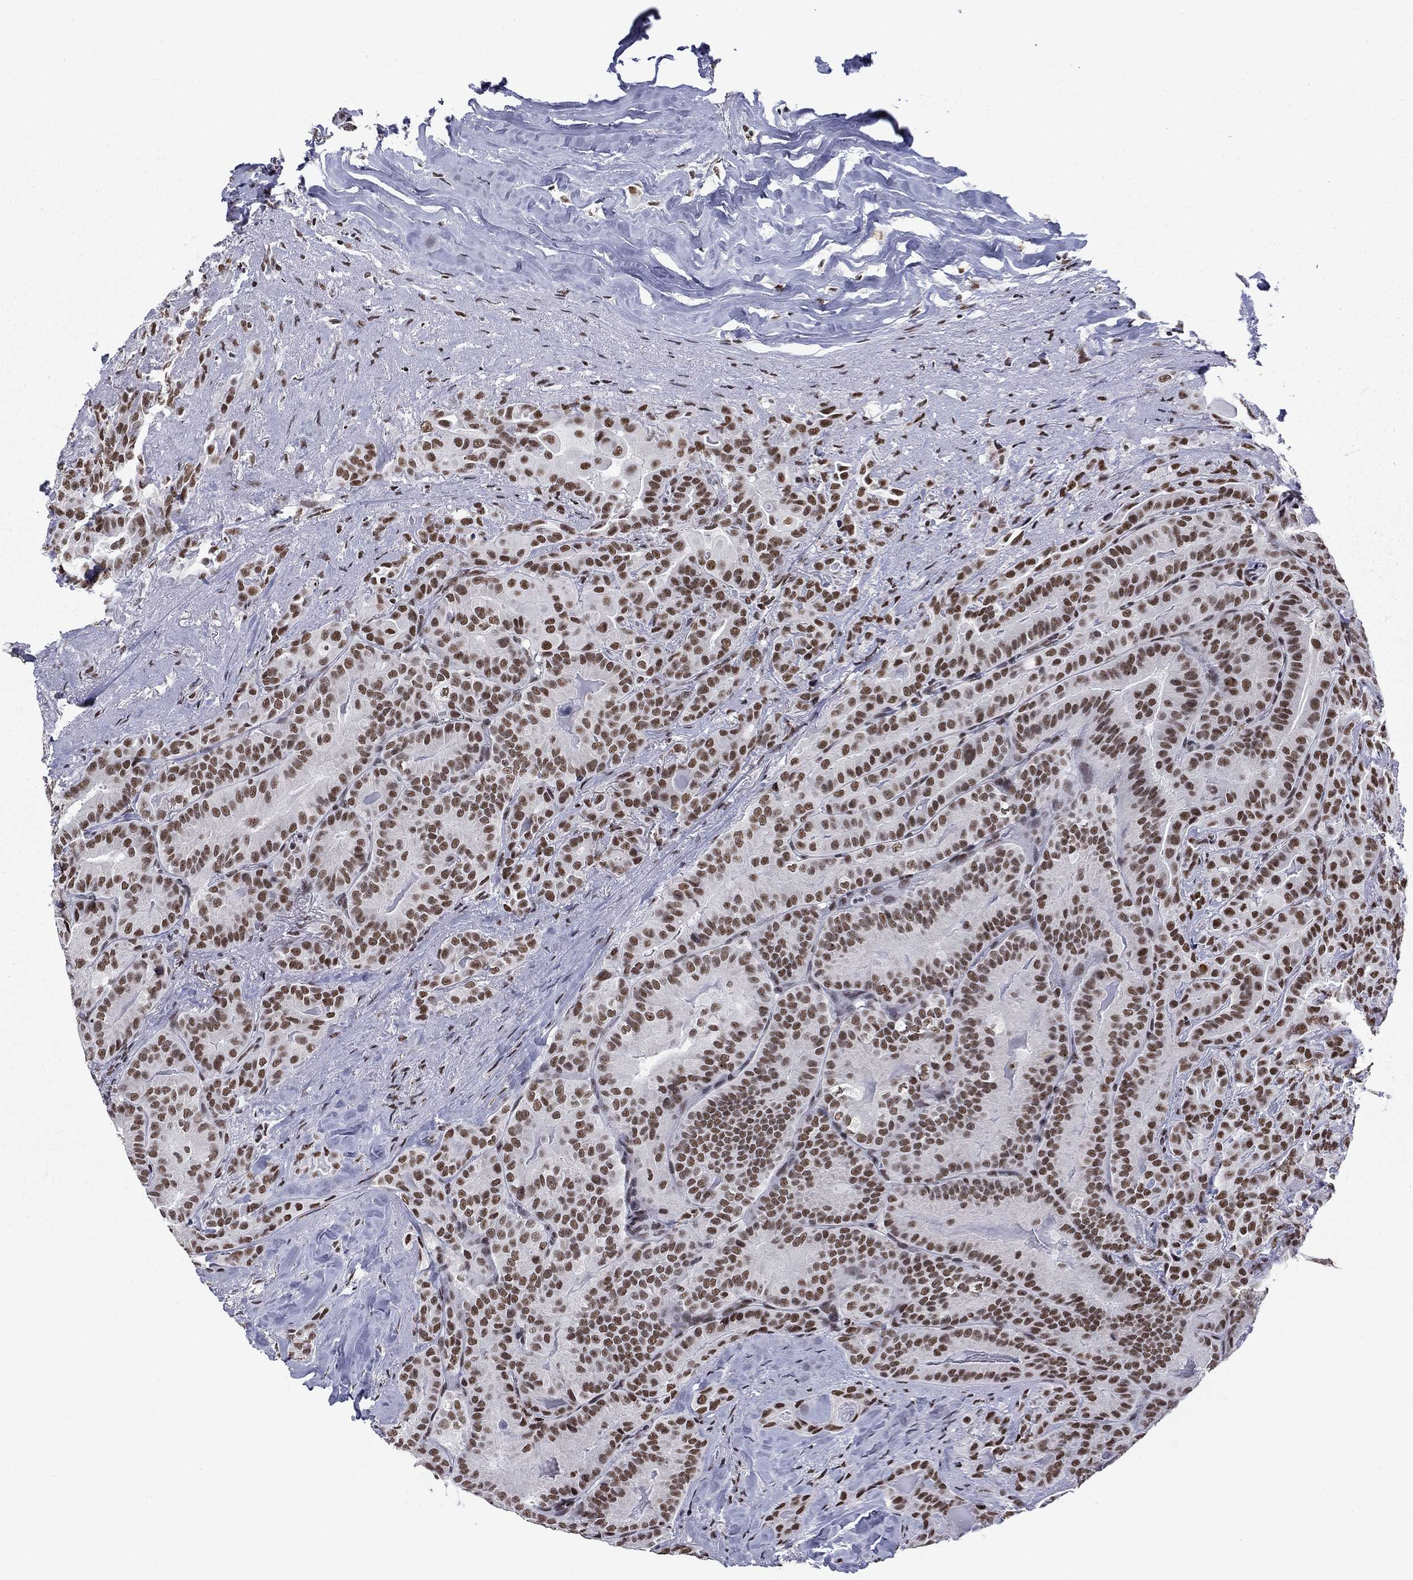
{"staining": {"intensity": "moderate", "quantity": ">75%", "location": "nuclear"}, "tissue": "thyroid cancer", "cell_type": "Tumor cells", "image_type": "cancer", "snomed": [{"axis": "morphology", "description": "Papillary adenocarcinoma, NOS"}, {"axis": "topography", "description": "Thyroid gland"}], "caption": "This micrograph displays papillary adenocarcinoma (thyroid) stained with immunohistochemistry (IHC) to label a protein in brown. The nuclear of tumor cells show moderate positivity for the protein. Nuclei are counter-stained blue.", "gene": "ETV5", "patient": {"sex": "male", "age": 61}}